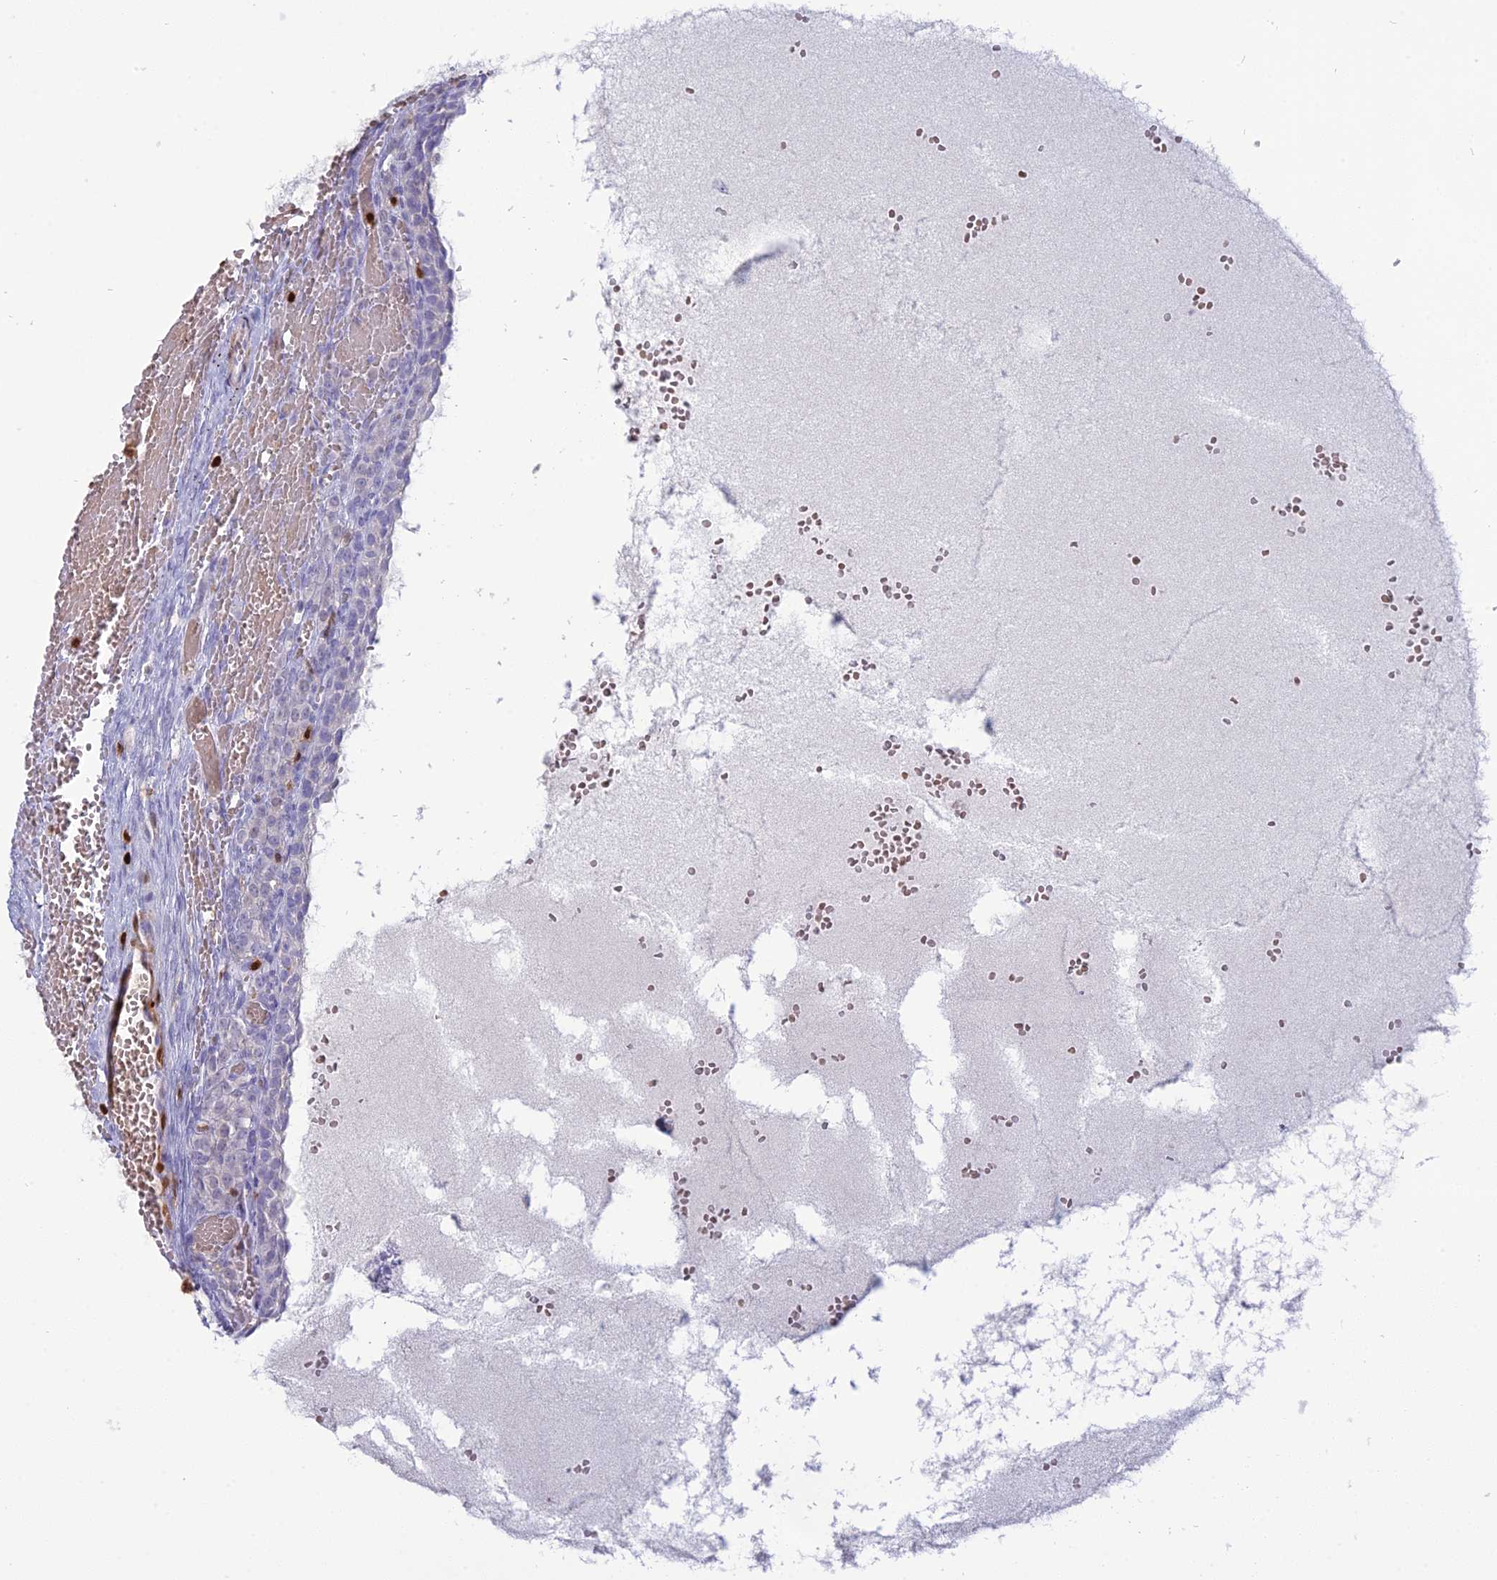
{"staining": {"intensity": "negative", "quantity": "none", "location": "none"}, "tissue": "ovary", "cell_type": "Follicle cells", "image_type": "normal", "snomed": [{"axis": "morphology", "description": "Adenocarcinoma, NOS"}, {"axis": "topography", "description": "Endometrium"}], "caption": "Immunohistochemistry of unremarkable human ovary displays no expression in follicle cells.", "gene": "PGBD4", "patient": {"sex": "female", "age": 32}}